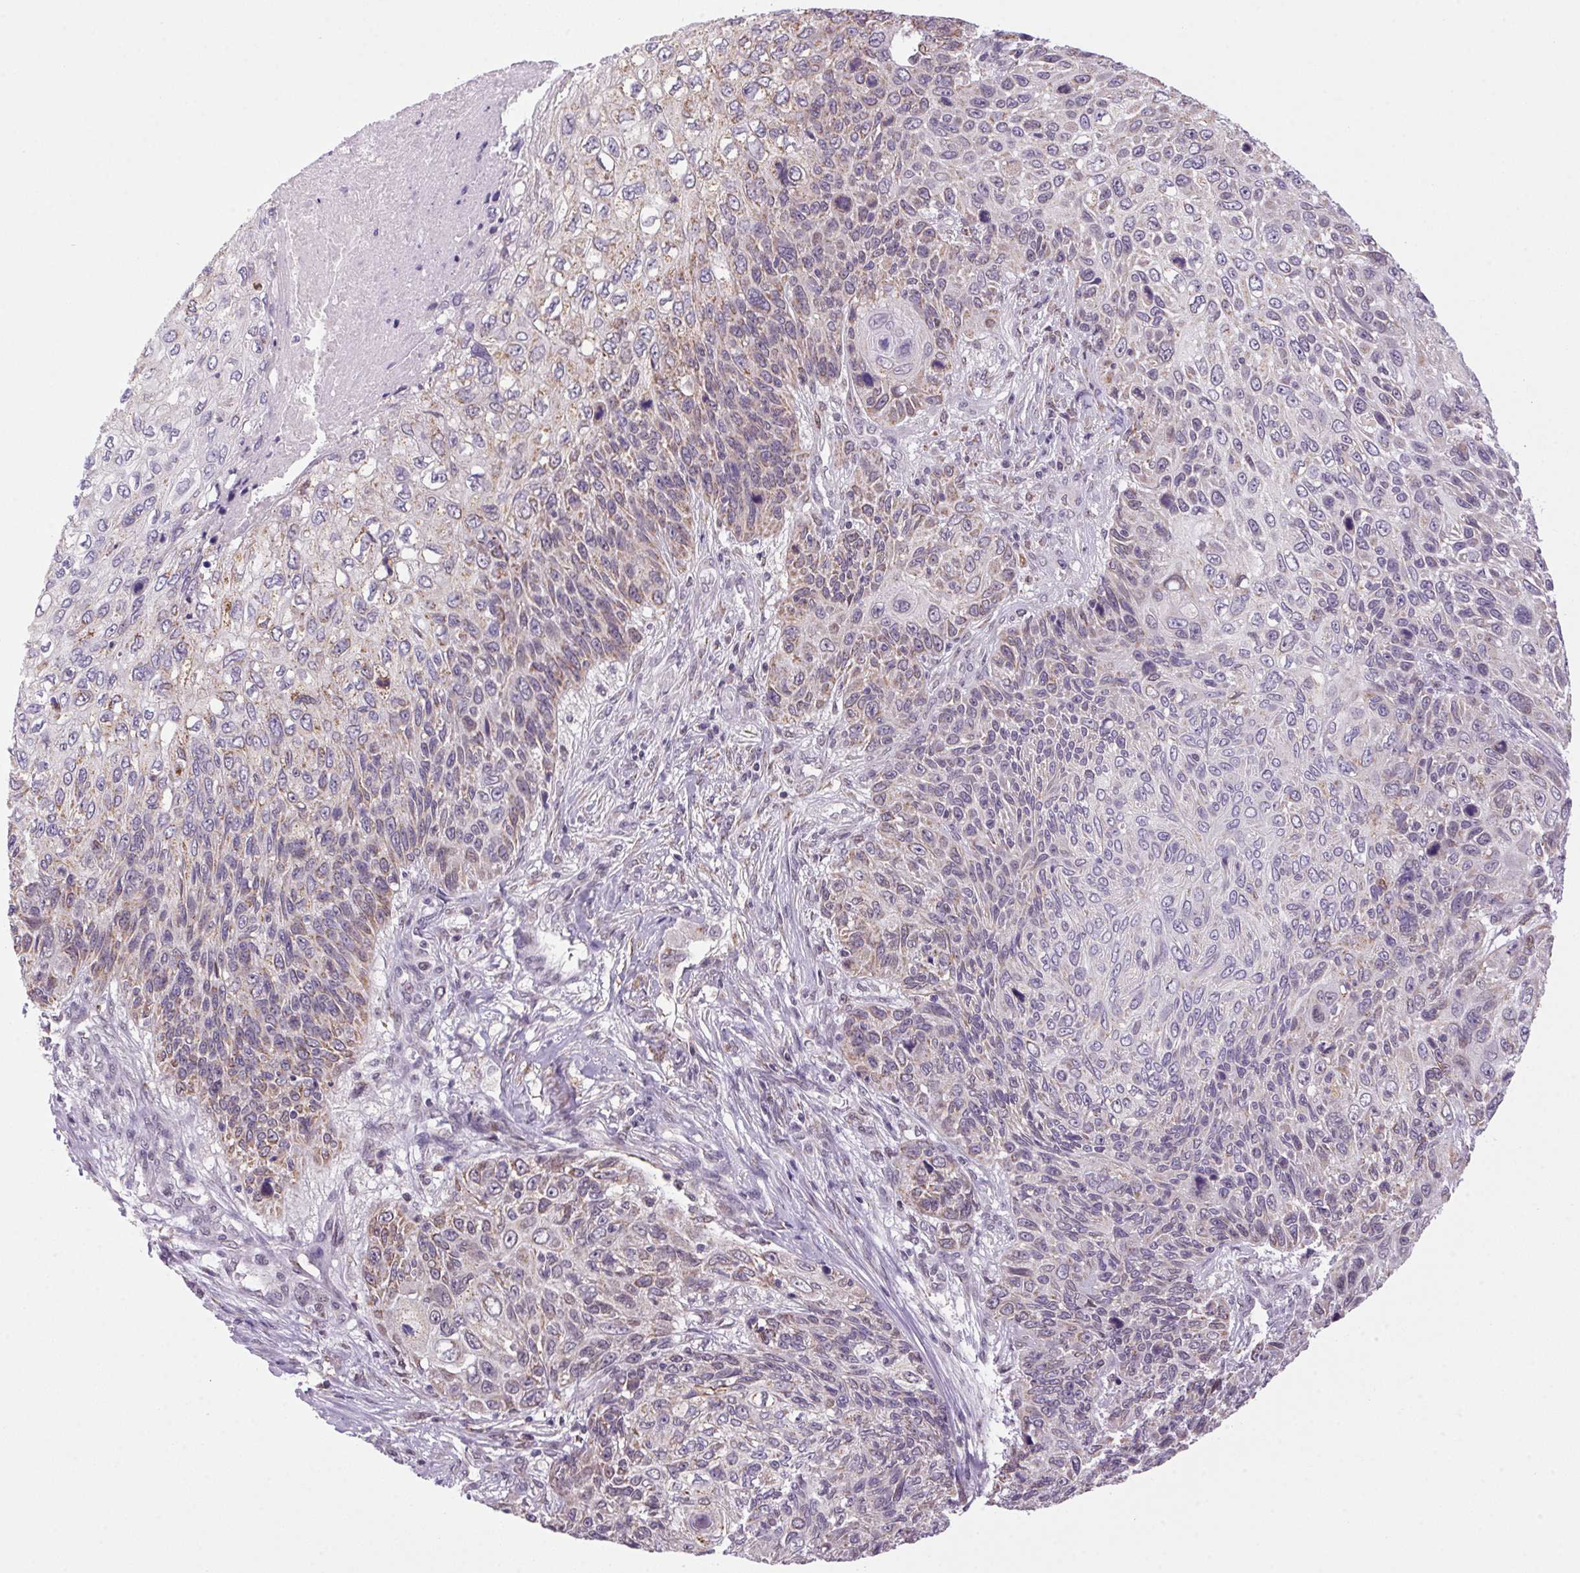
{"staining": {"intensity": "weak", "quantity": "25%-75%", "location": "cytoplasmic/membranous"}, "tissue": "skin cancer", "cell_type": "Tumor cells", "image_type": "cancer", "snomed": [{"axis": "morphology", "description": "Squamous cell carcinoma, NOS"}, {"axis": "topography", "description": "Skin"}], "caption": "Immunohistochemical staining of human skin cancer displays low levels of weak cytoplasmic/membranous protein expression in about 25%-75% of tumor cells. (DAB IHC, brown staining for protein, blue staining for nuclei).", "gene": "AKR1E2", "patient": {"sex": "male", "age": 92}}